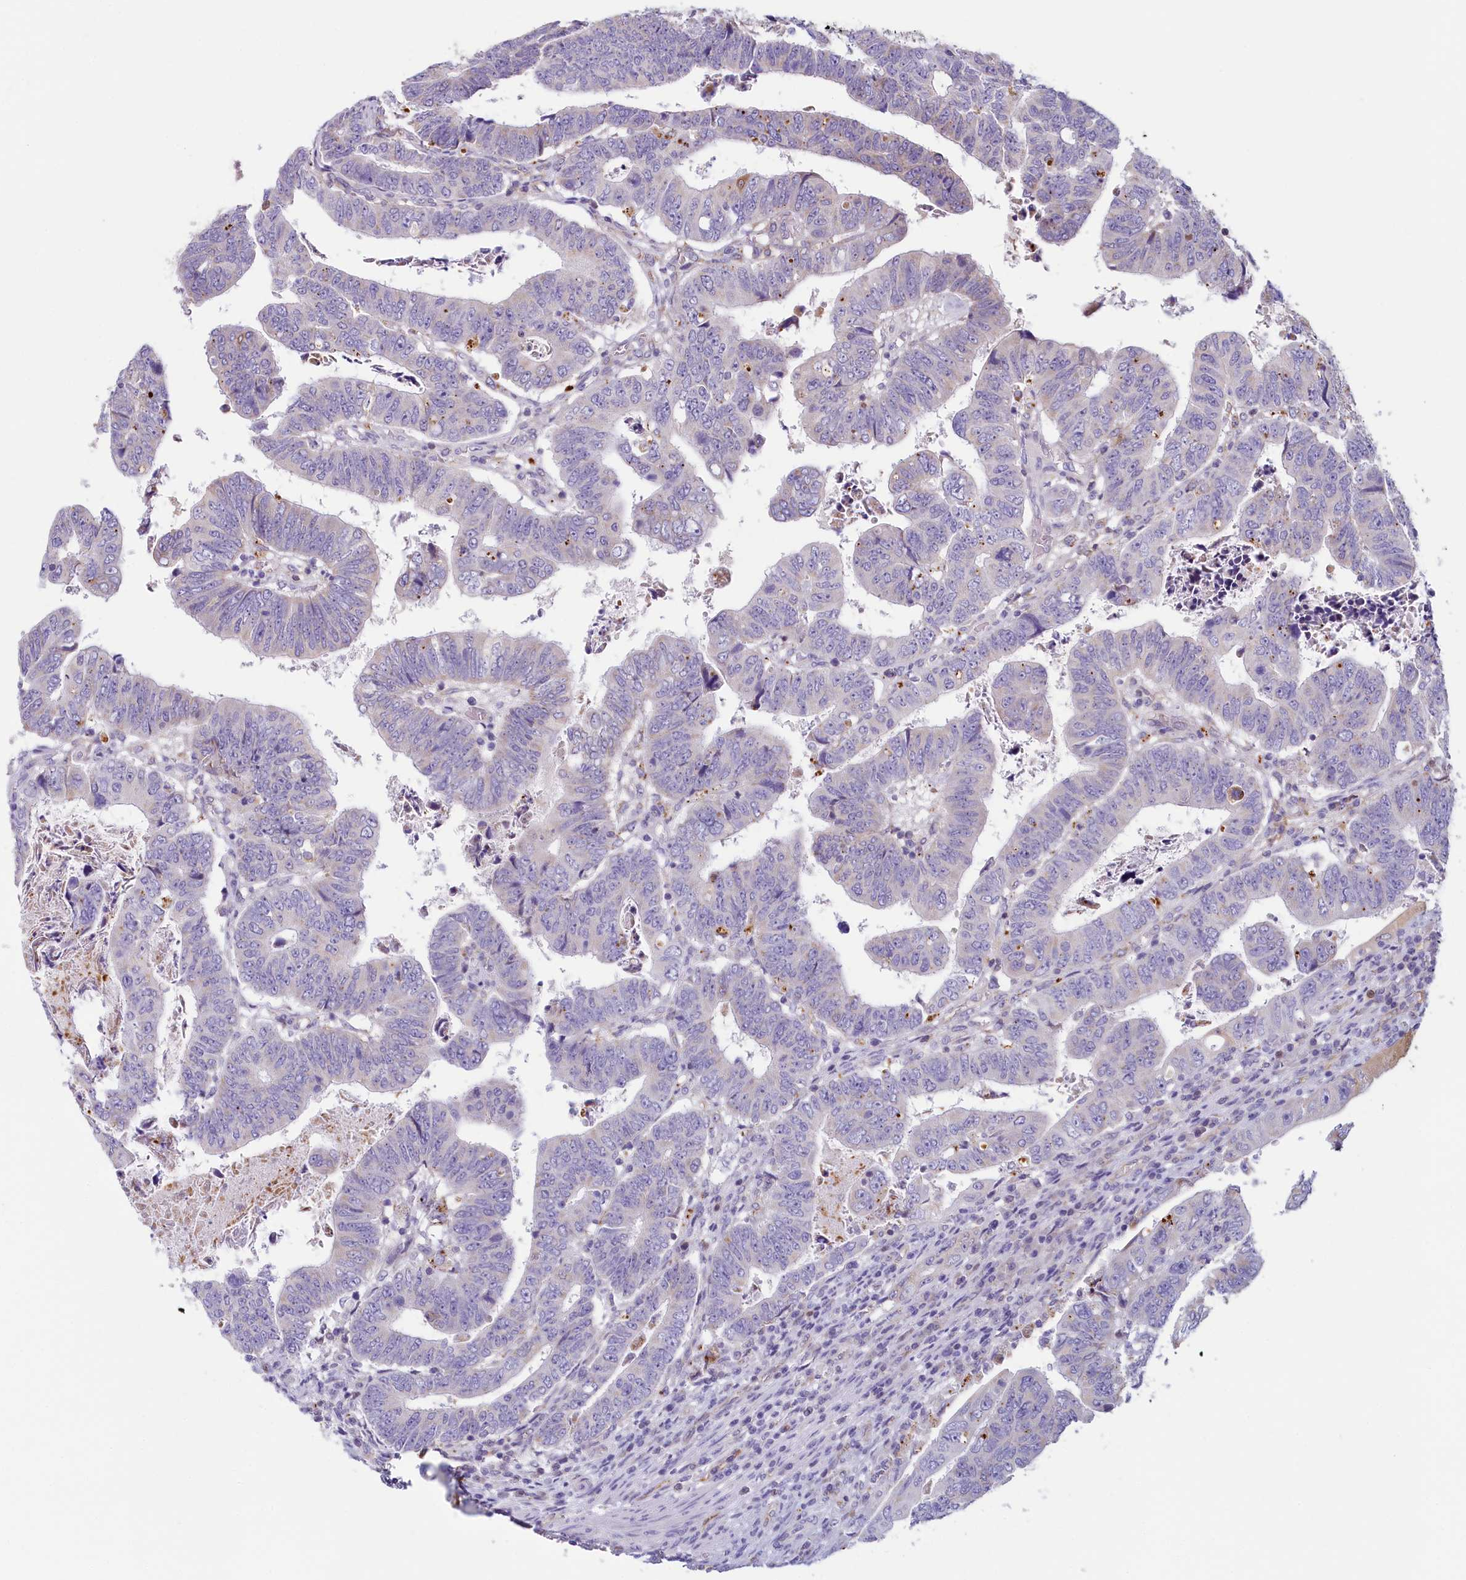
{"staining": {"intensity": "negative", "quantity": "none", "location": "none"}, "tissue": "colorectal cancer", "cell_type": "Tumor cells", "image_type": "cancer", "snomed": [{"axis": "morphology", "description": "Normal tissue, NOS"}, {"axis": "morphology", "description": "Adenocarcinoma, NOS"}, {"axis": "topography", "description": "Rectum"}], "caption": "The photomicrograph exhibits no significant expression in tumor cells of adenocarcinoma (colorectal).", "gene": "LMOD3", "patient": {"sex": "female", "age": 65}}